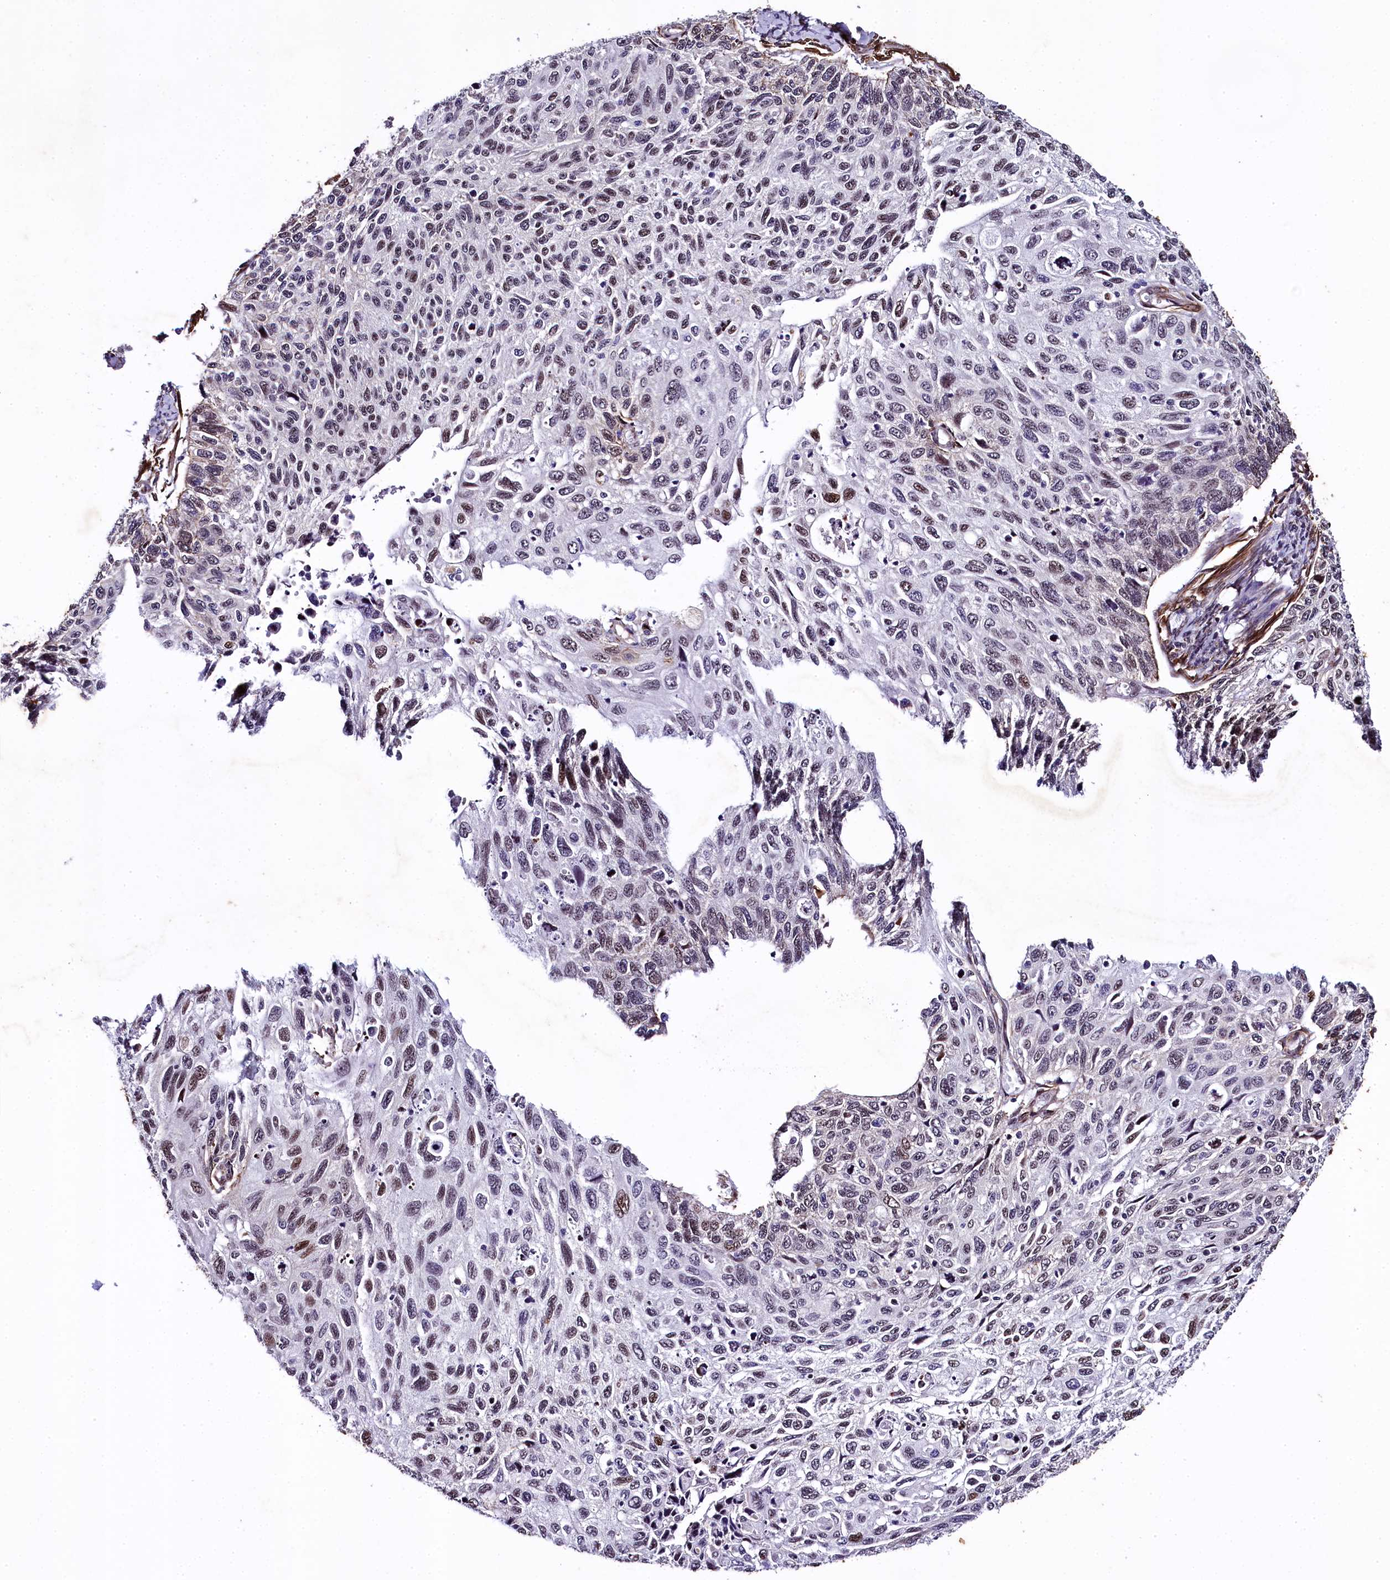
{"staining": {"intensity": "moderate", "quantity": "<25%", "location": "nuclear"}, "tissue": "cervical cancer", "cell_type": "Tumor cells", "image_type": "cancer", "snomed": [{"axis": "morphology", "description": "Squamous cell carcinoma, NOS"}, {"axis": "topography", "description": "Cervix"}], "caption": "Tumor cells display moderate nuclear positivity in about <25% of cells in cervical cancer.", "gene": "SAMD10", "patient": {"sex": "female", "age": 70}}